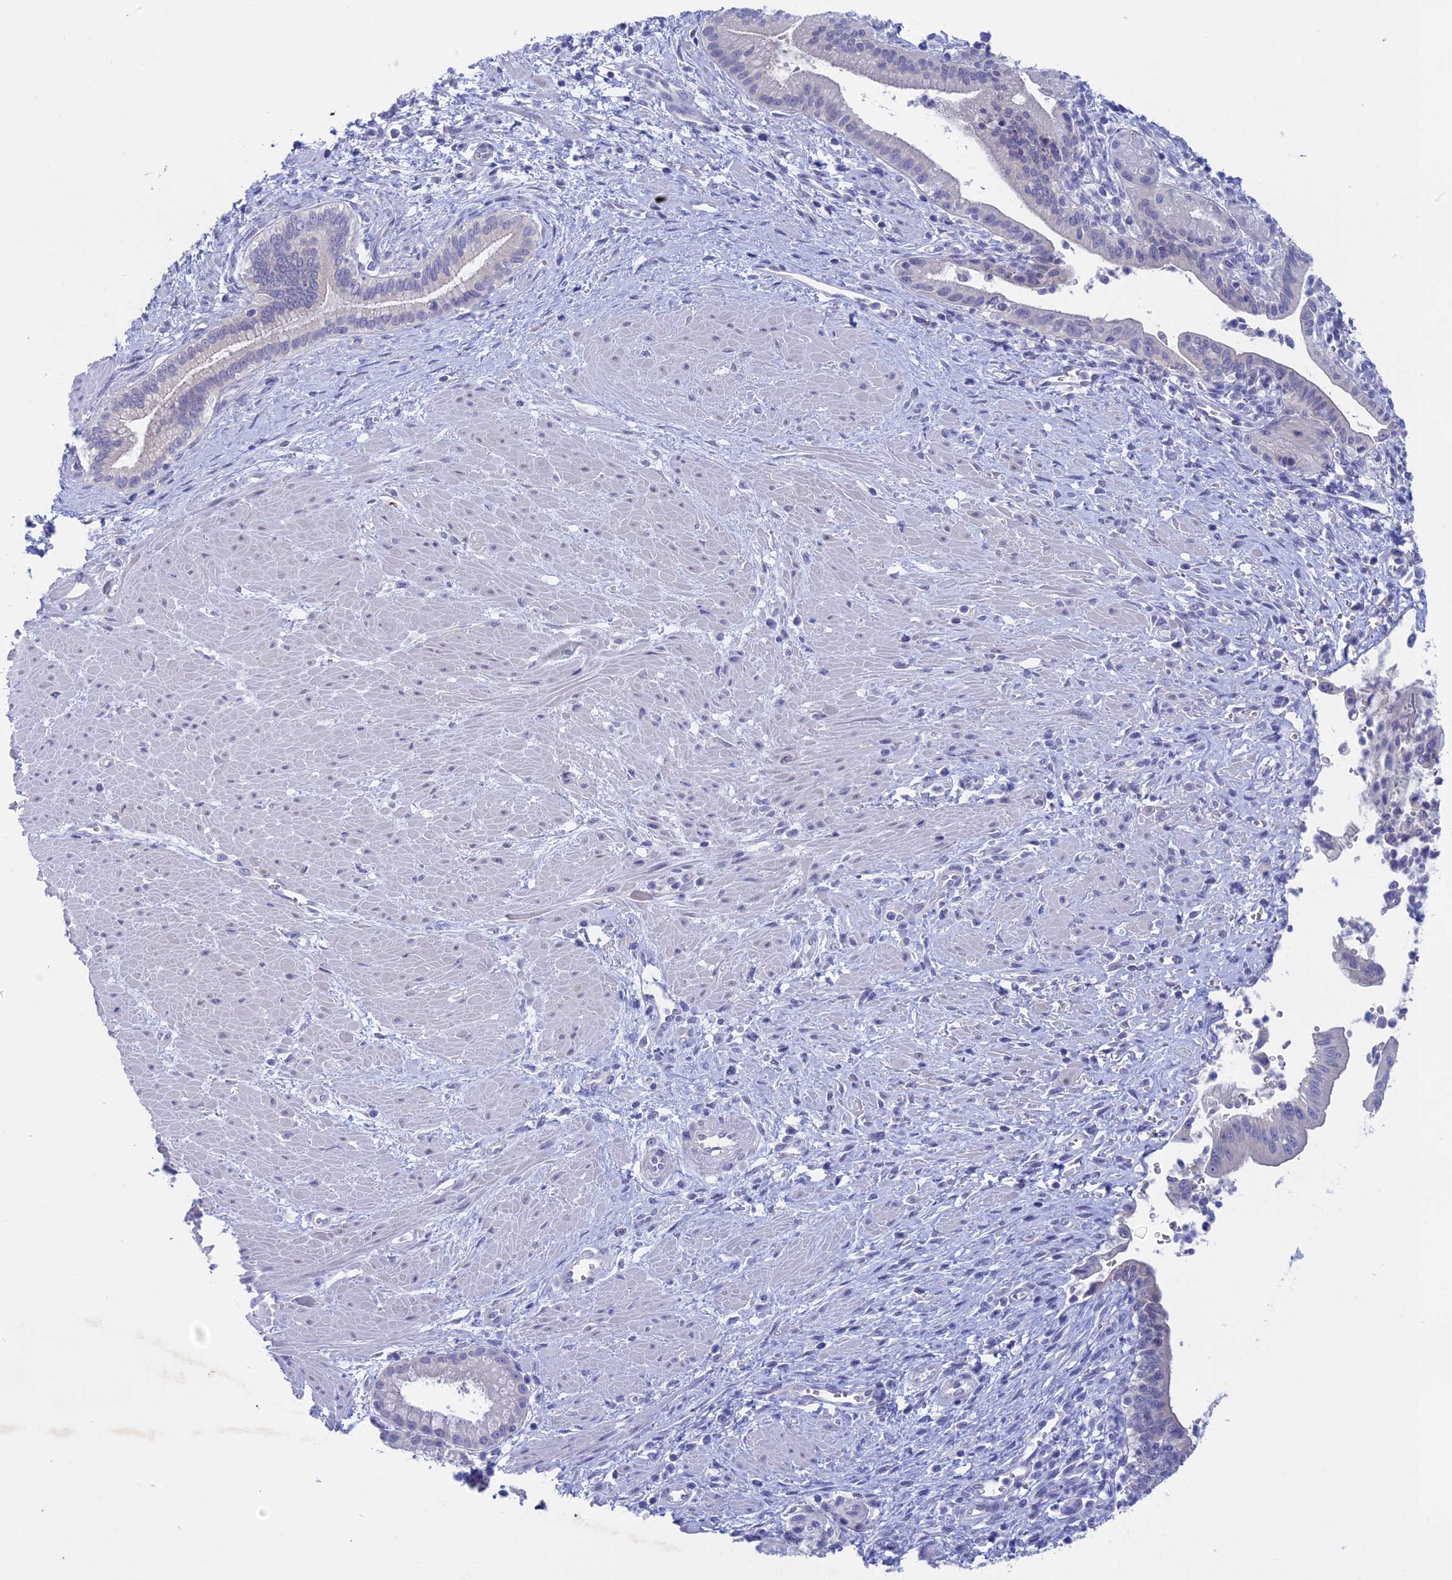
{"staining": {"intensity": "negative", "quantity": "none", "location": "none"}, "tissue": "pancreatic cancer", "cell_type": "Tumor cells", "image_type": "cancer", "snomed": [{"axis": "morphology", "description": "Adenocarcinoma, NOS"}, {"axis": "topography", "description": "Pancreas"}], "caption": "This is an immunohistochemistry (IHC) photomicrograph of human pancreatic cancer. There is no expression in tumor cells.", "gene": "BTBD19", "patient": {"sex": "male", "age": 78}}